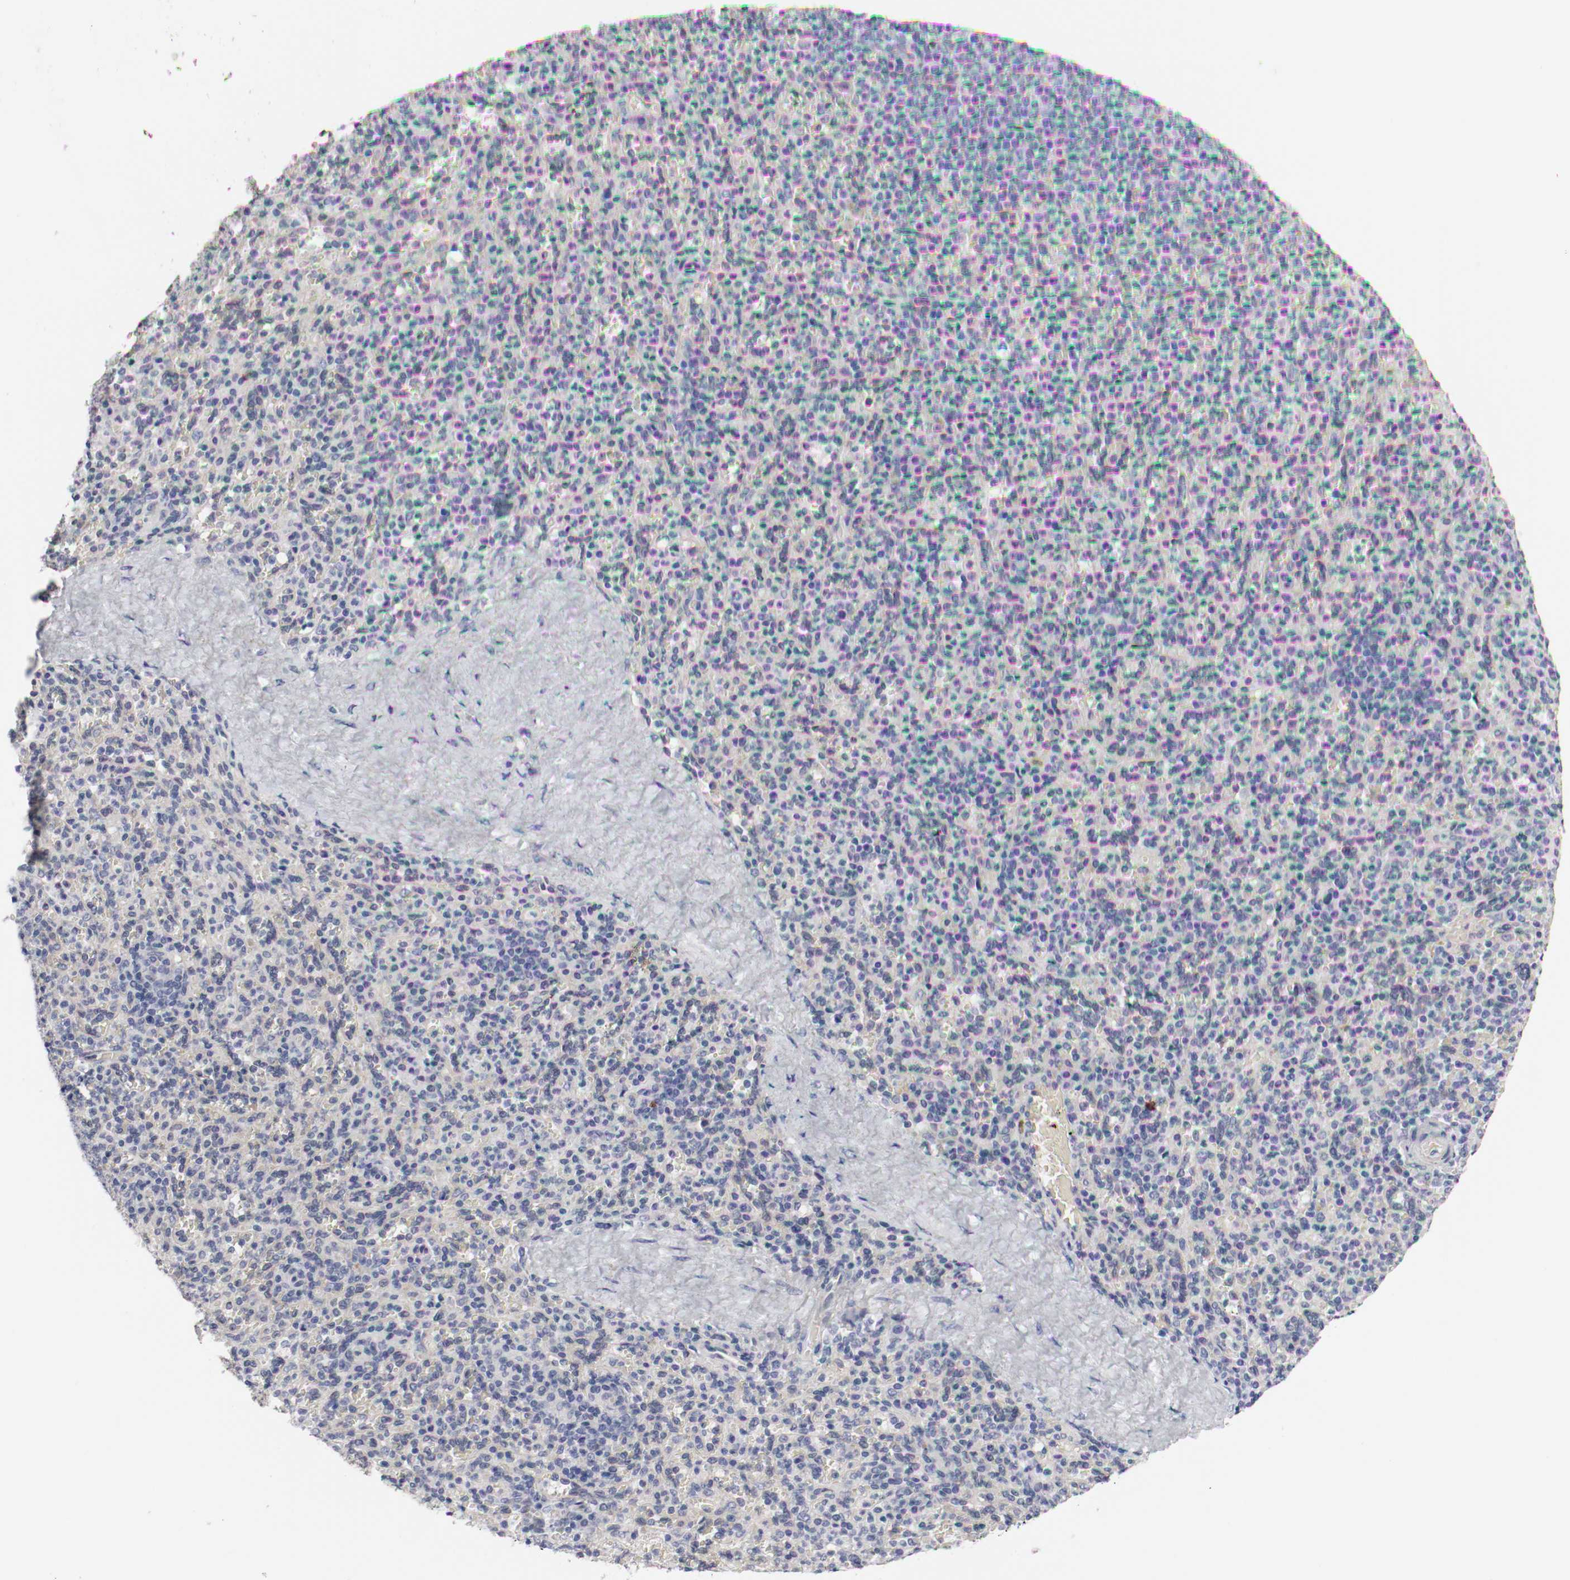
{"staining": {"intensity": "negative", "quantity": "none", "location": "none"}, "tissue": "spleen", "cell_type": "Cells in red pulp", "image_type": "normal", "snomed": [{"axis": "morphology", "description": "Normal tissue, NOS"}, {"axis": "topography", "description": "Spleen"}], "caption": "High power microscopy image of an immunohistochemistry (IHC) micrograph of unremarkable spleen, revealing no significant staining in cells in red pulp.", "gene": "KIT", "patient": {"sex": "male", "age": 36}}